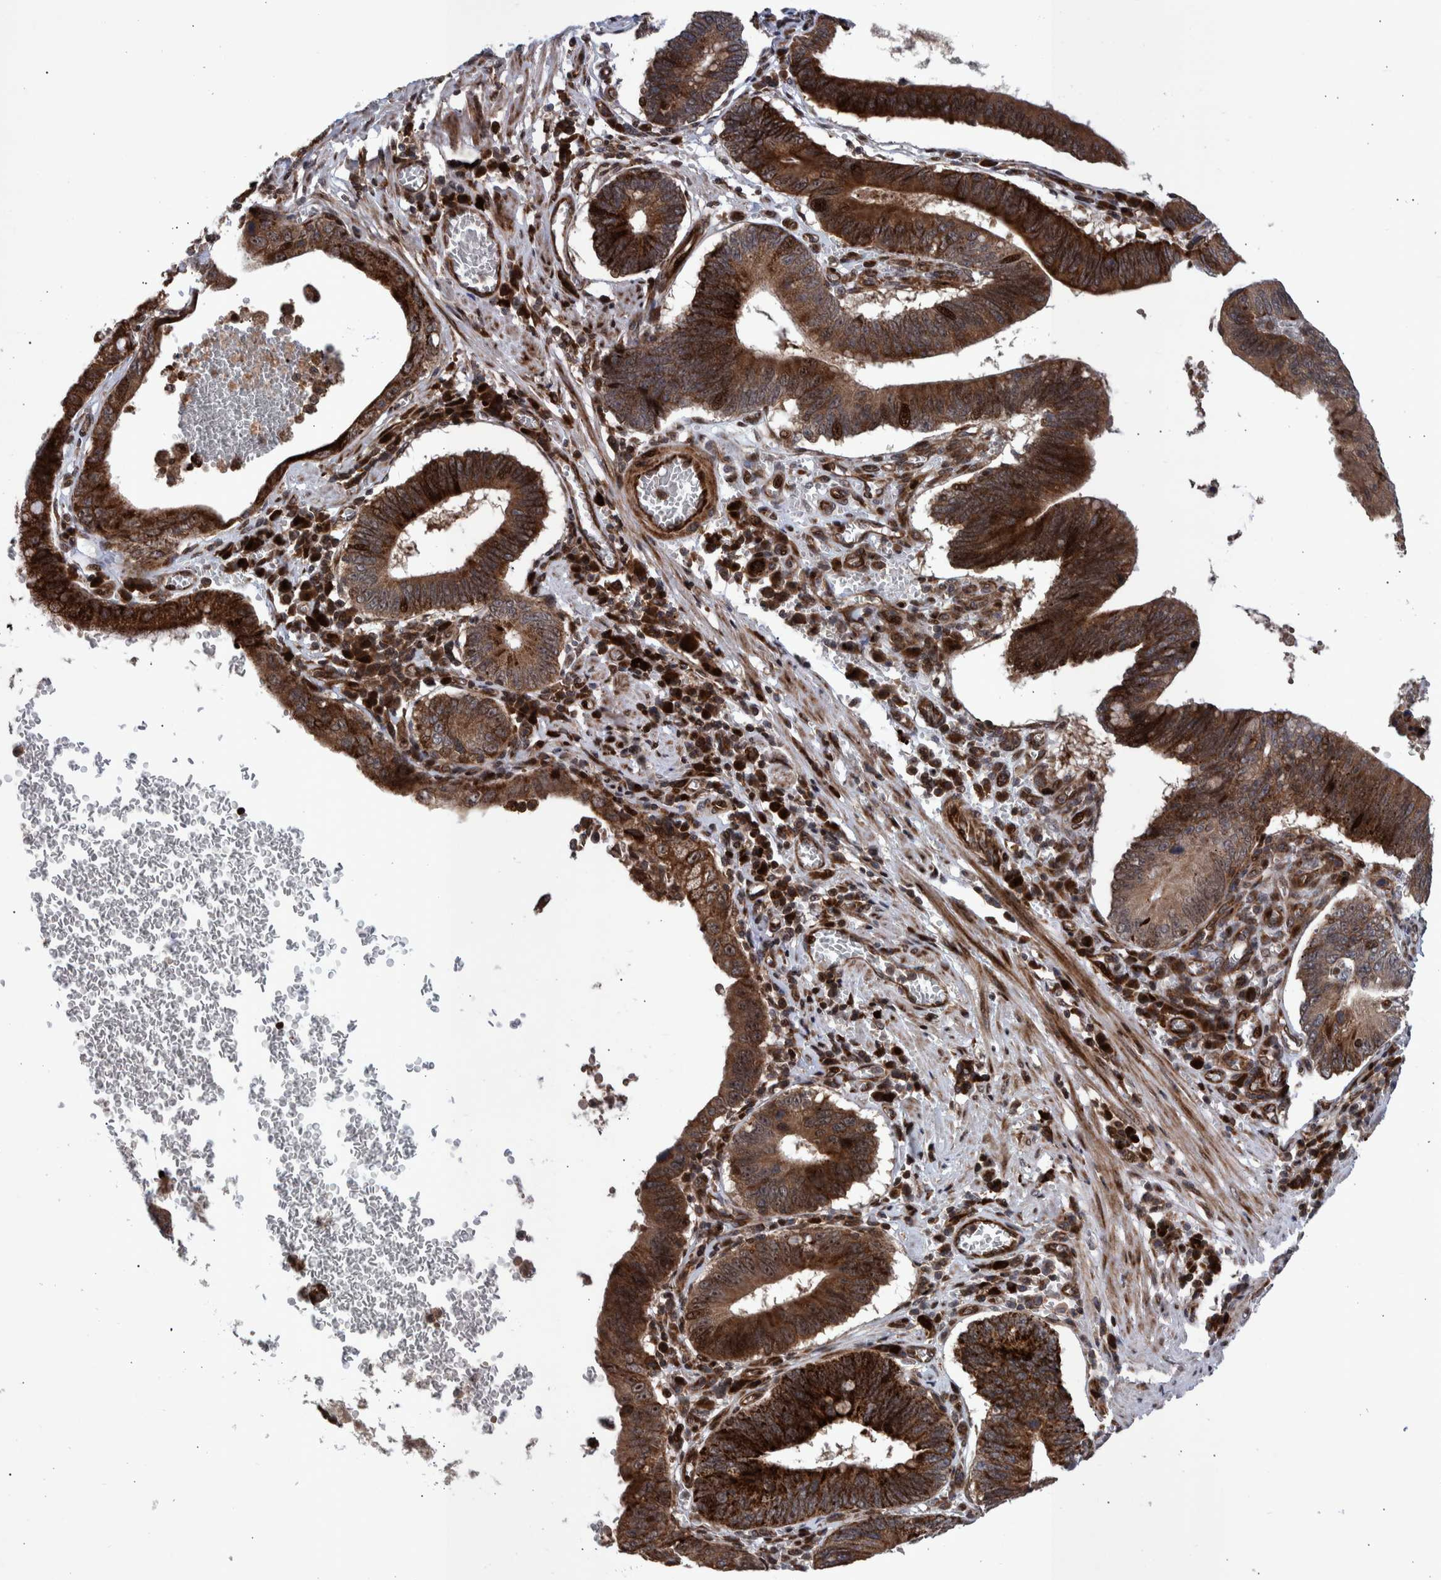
{"staining": {"intensity": "strong", "quantity": ">75%", "location": "cytoplasmic/membranous,nuclear"}, "tissue": "stomach cancer", "cell_type": "Tumor cells", "image_type": "cancer", "snomed": [{"axis": "morphology", "description": "Adenocarcinoma, NOS"}, {"axis": "topography", "description": "Stomach"}, {"axis": "topography", "description": "Gastric cardia"}], "caption": "Immunohistochemistry micrograph of human stomach adenocarcinoma stained for a protein (brown), which demonstrates high levels of strong cytoplasmic/membranous and nuclear expression in about >75% of tumor cells.", "gene": "SHISA6", "patient": {"sex": "male", "age": 59}}